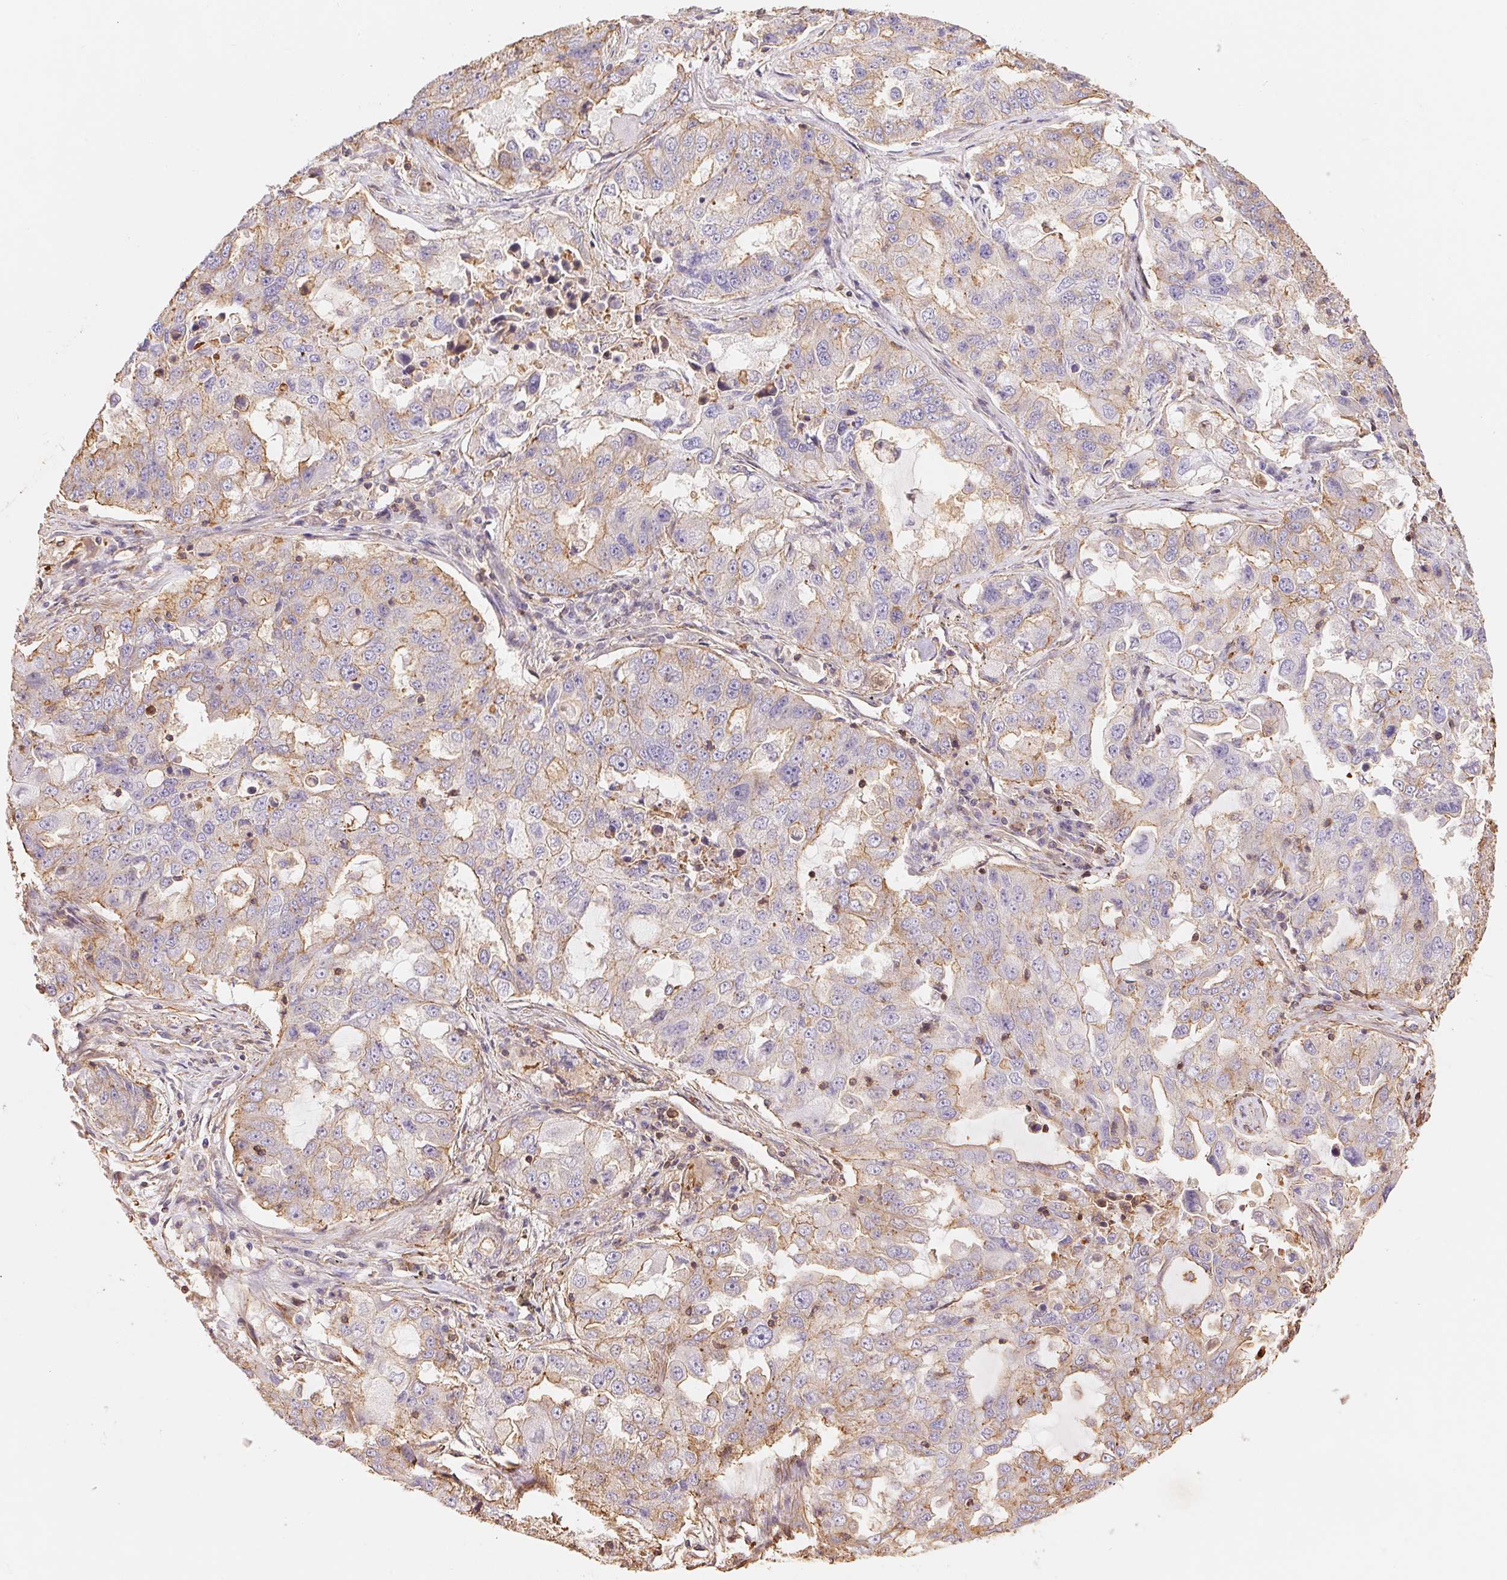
{"staining": {"intensity": "weak", "quantity": "<25%", "location": "cytoplasmic/membranous"}, "tissue": "lung cancer", "cell_type": "Tumor cells", "image_type": "cancer", "snomed": [{"axis": "morphology", "description": "Adenocarcinoma, NOS"}, {"axis": "topography", "description": "Lung"}], "caption": "Immunohistochemistry (IHC) image of neoplastic tissue: lung adenocarcinoma stained with DAB (3,3'-diaminobenzidine) demonstrates no significant protein positivity in tumor cells.", "gene": "FRAS1", "patient": {"sex": "female", "age": 61}}